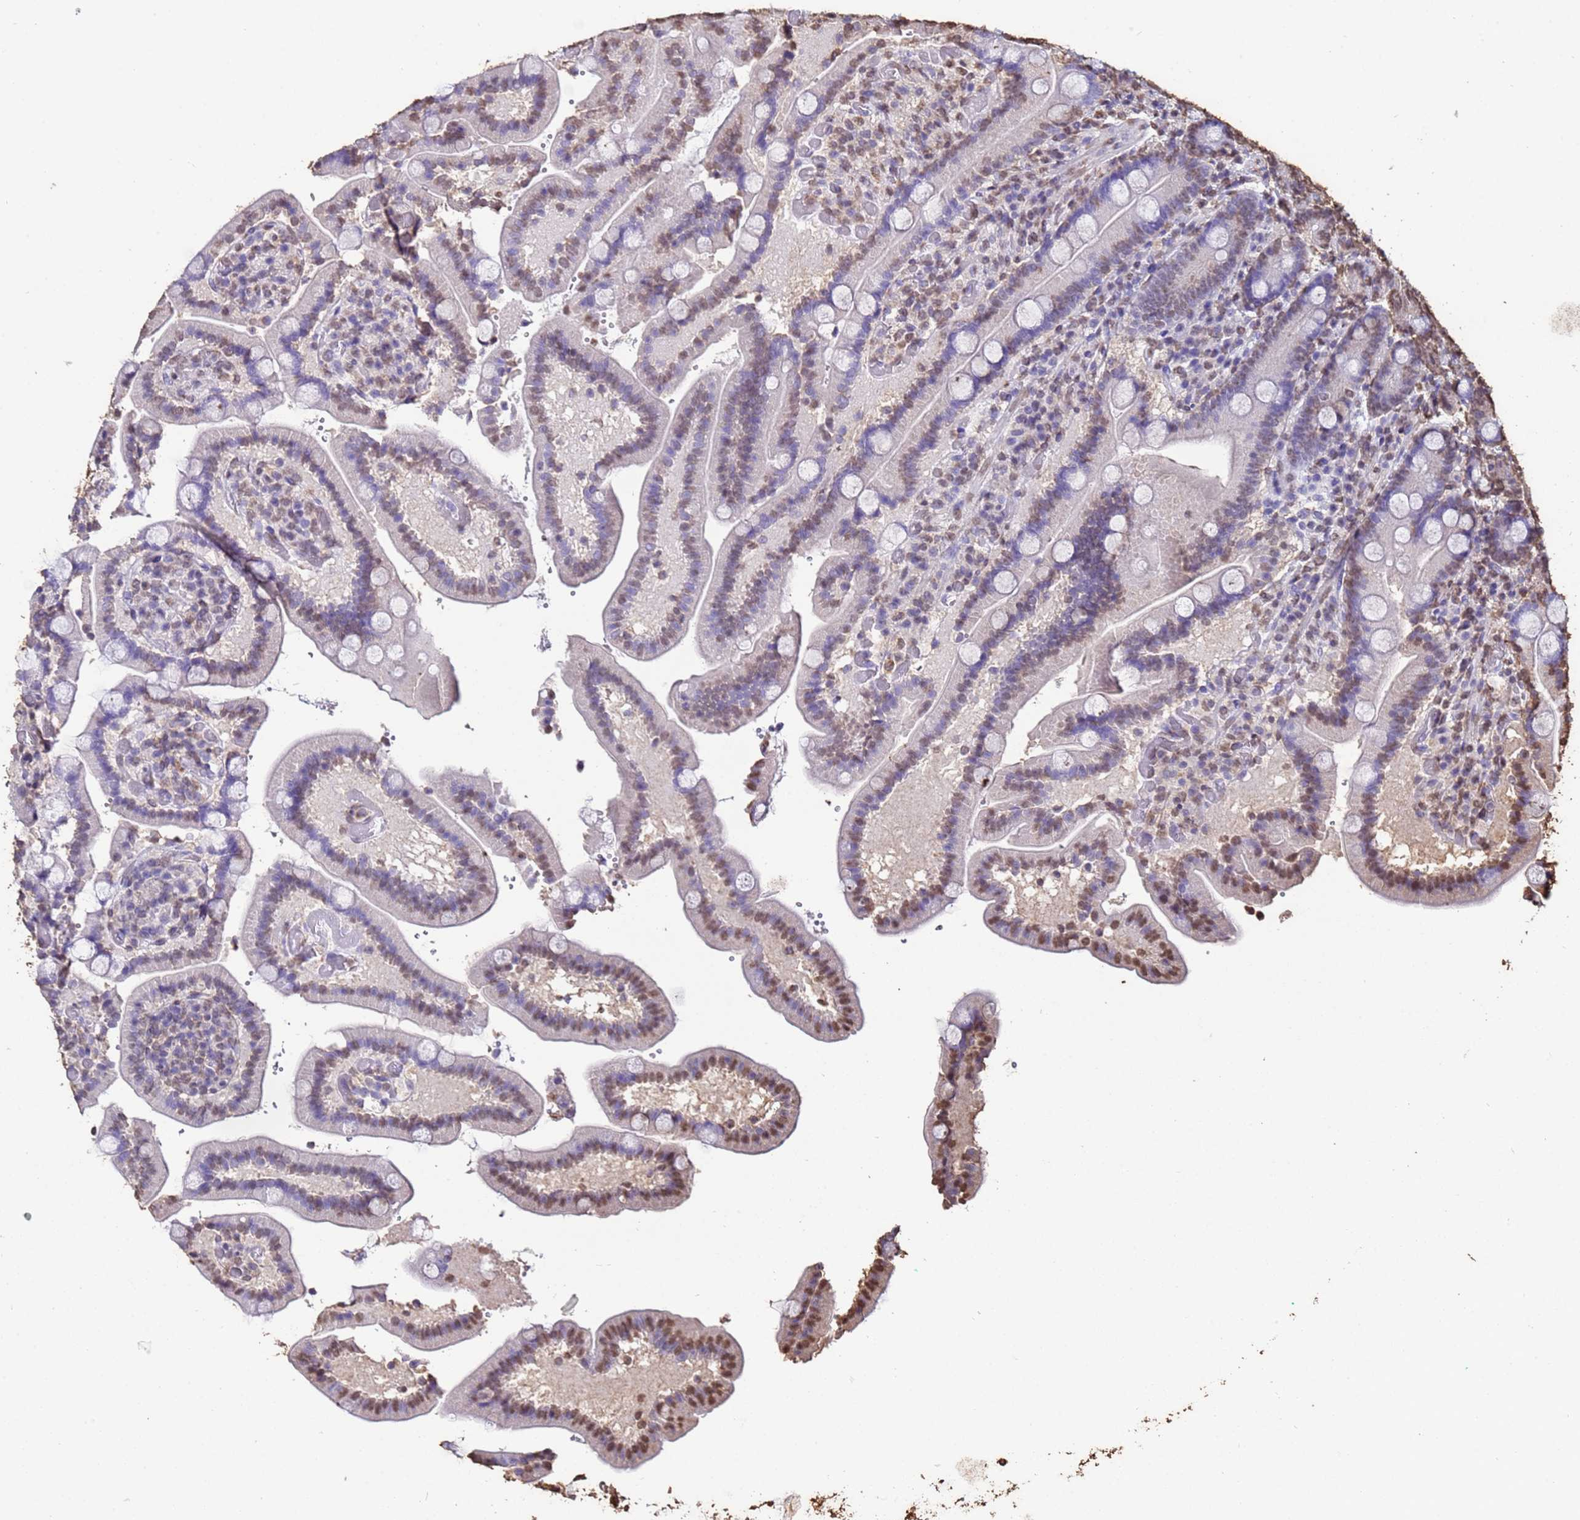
{"staining": {"intensity": "moderate", "quantity": "<25%", "location": "nuclear"}, "tissue": "duodenum", "cell_type": "Glandular cells", "image_type": "normal", "snomed": [{"axis": "morphology", "description": "Normal tissue, NOS"}, {"axis": "topography", "description": "Duodenum"}], "caption": "Normal duodenum exhibits moderate nuclear positivity in approximately <25% of glandular cells.", "gene": "TRIP6", "patient": {"sex": "female", "age": 62}}